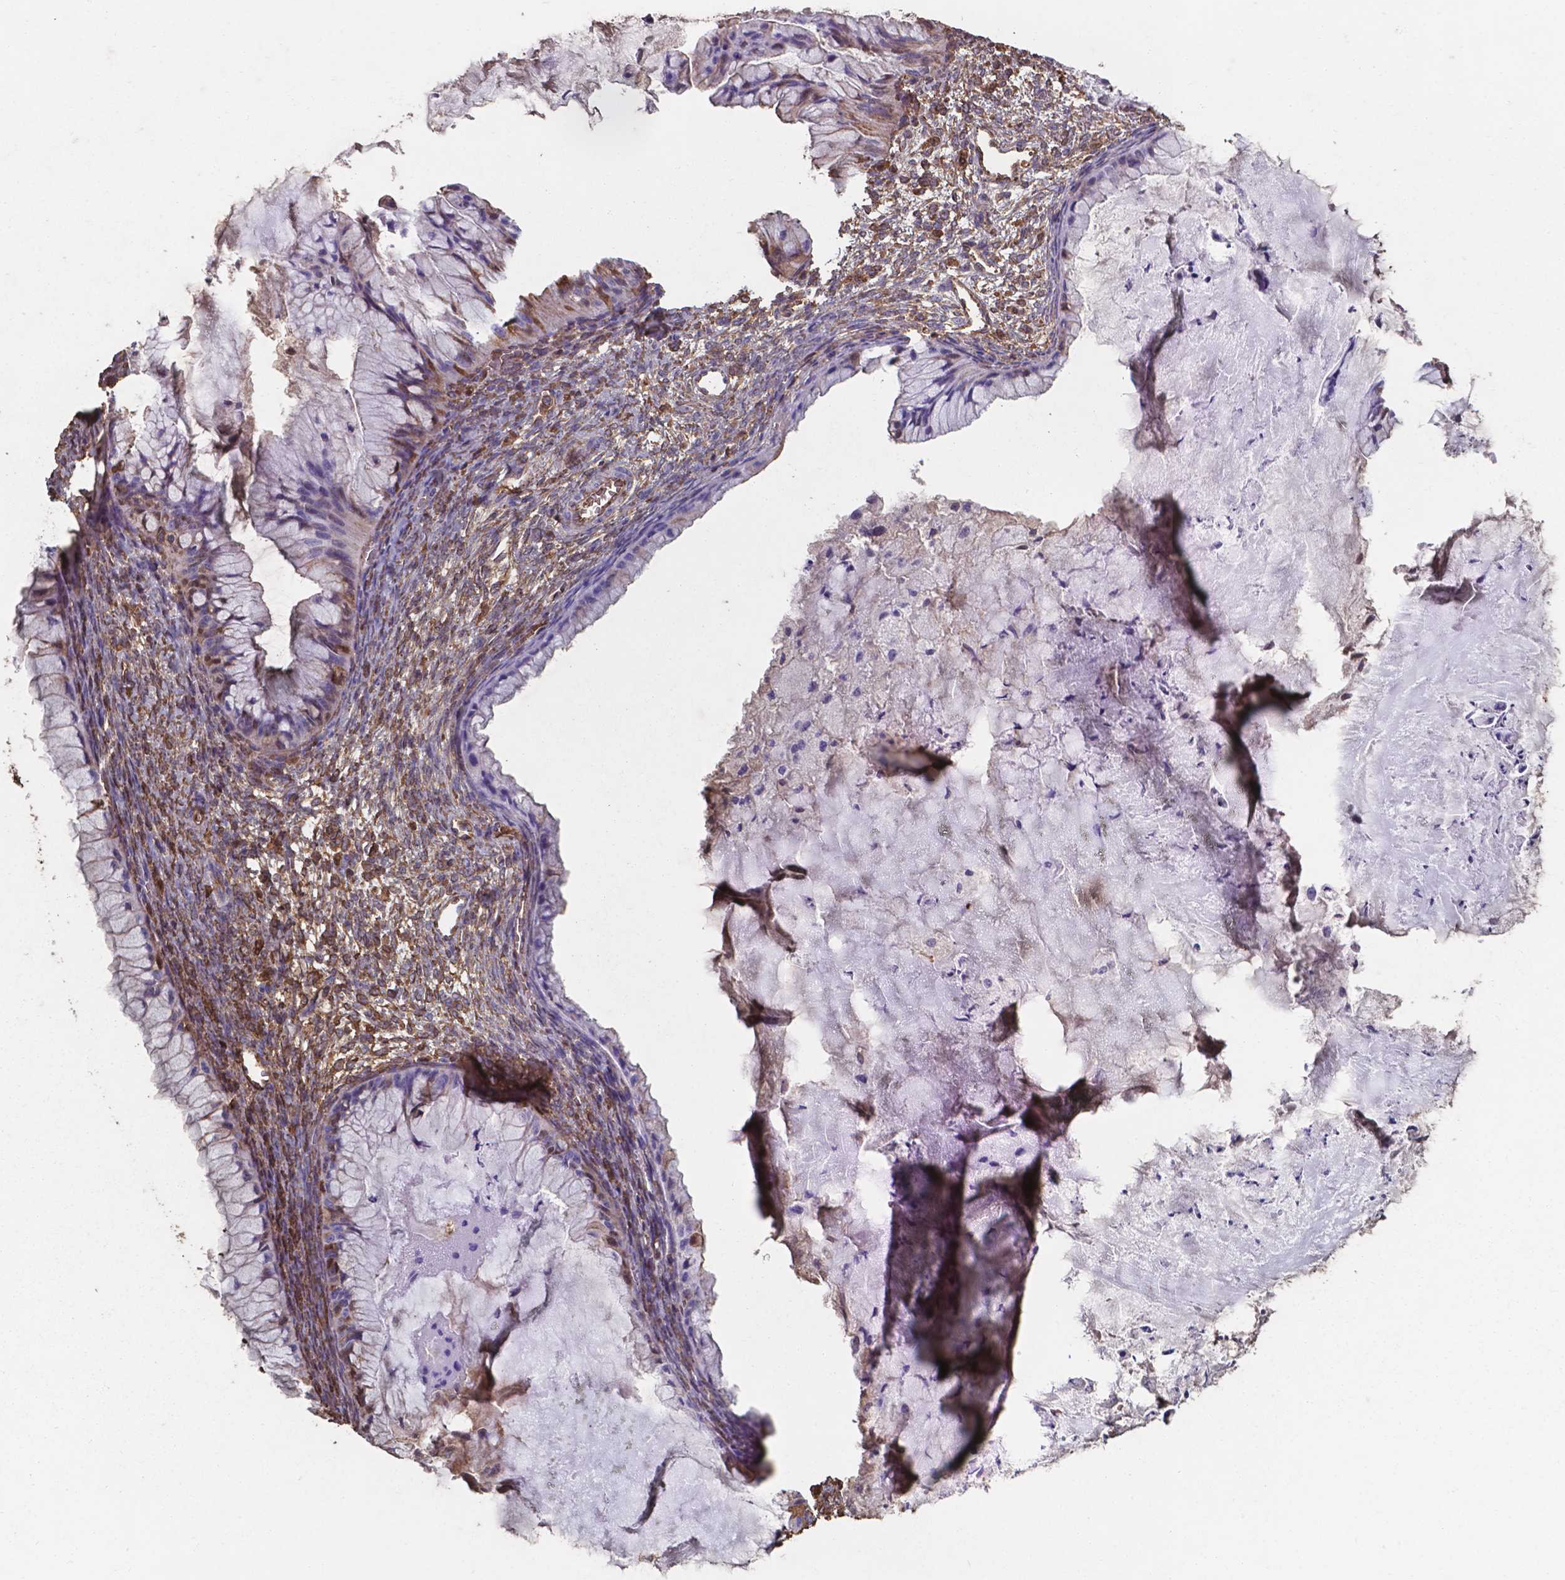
{"staining": {"intensity": "moderate", "quantity": "<25%", "location": "cytoplasmic/membranous"}, "tissue": "ovarian cancer", "cell_type": "Tumor cells", "image_type": "cancer", "snomed": [{"axis": "morphology", "description": "Cystadenocarcinoma, mucinous, NOS"}, {"axis": "topography", "description": "Ovary"}], "caption": "A brown stain shows moderate cytoplasmic/membranous staining of a protein in human ovarian cancer (mucinous cystadenocarcinoma) tumor cells.", "gene": "SERPINA1", "patient": {"sex": "female", "age": 72}}